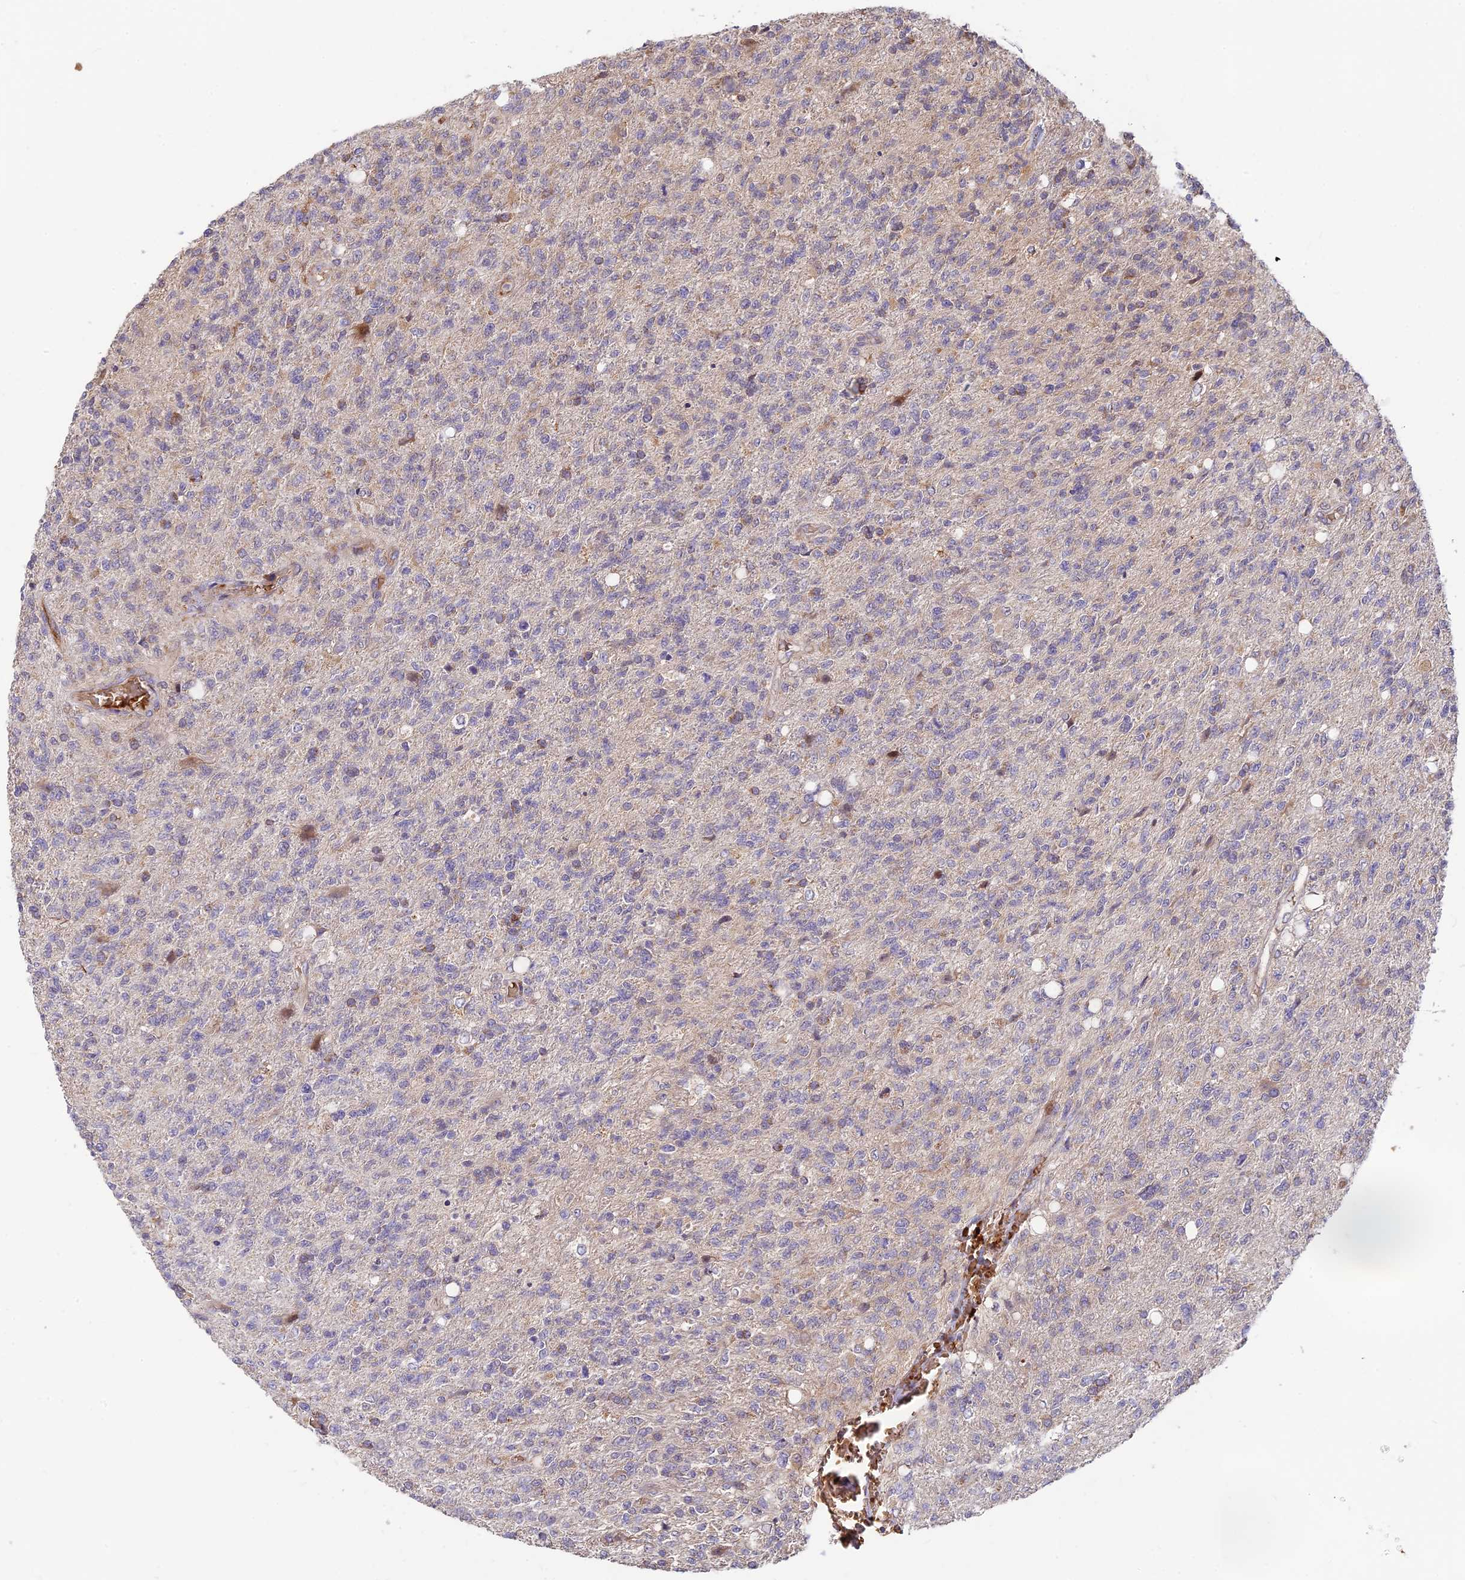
{"staining": {"intensity": "weak", "quantity": "25%-75%", "location": "cytoplasmic/membranous"}, "tissue": "glioma", "cell_type": "Tumor cells", "image_type": "cancer", "snomed": [{"axis": "morphology", "description": "Glioma, malignant, High grade"}, {"axis": "topography", "description": "Brain"}], "caption": "Glioma stained with IHC reveals weak cytoplasmic/membranous positivity in about 25%-75% of tumor cells.", "gene": "UFSP2", "patient": {"sex": "male", "age": 56}}